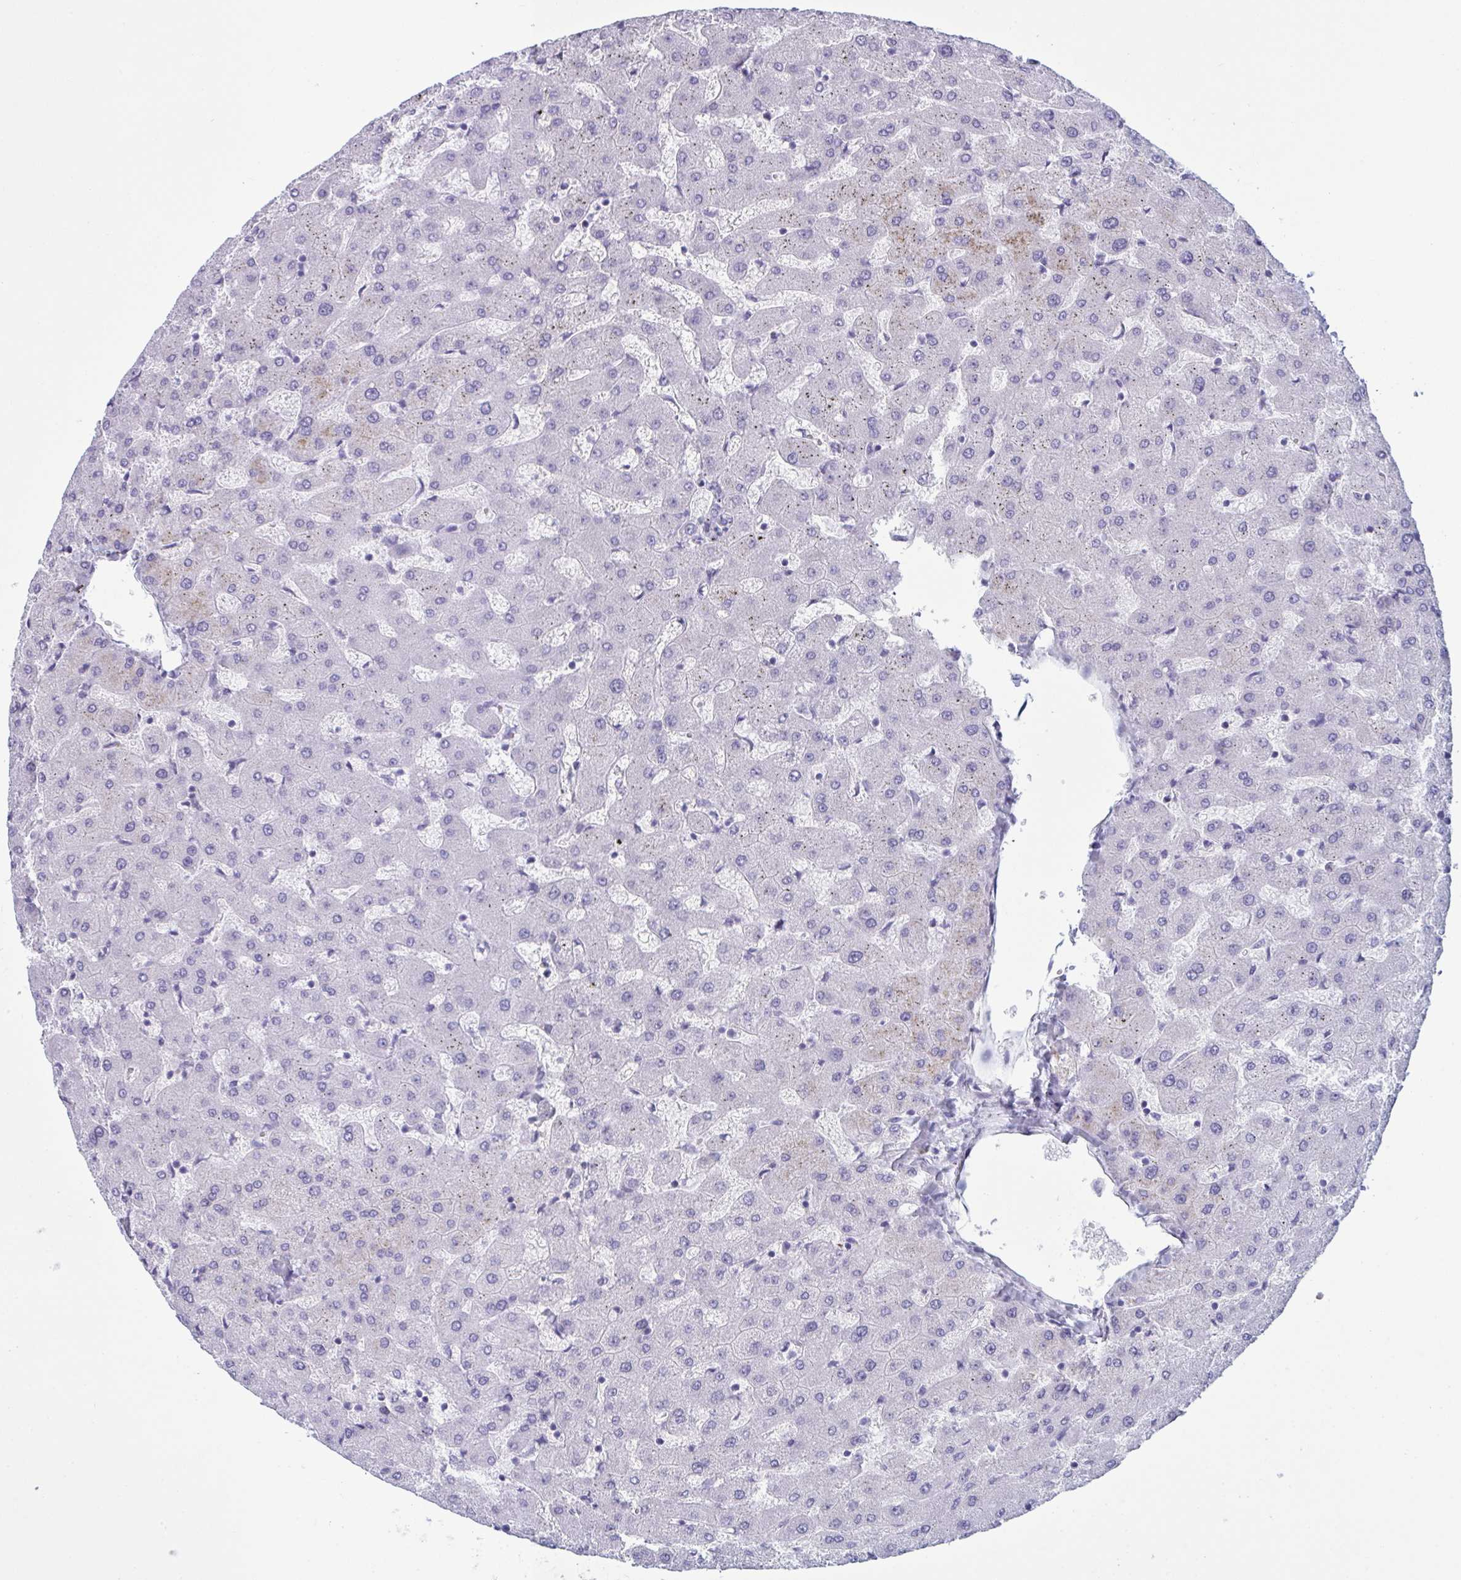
{"staining": {"intensity": "negative", "quantity": "none", "location": "none"}, "tissue": "liver", "cell_type": "Cholangiocytes", "image_type": "normal", "snomed": [{"axis": "morphology", "description": "Normal tissue, NOS"}, {"axis": "topography", "description": "Liver"}], "caption": "DAB immunohistochemical staining of unremarkable human liver shows no significant expression in cholangiocytes.", "gene": "OR1L3", "patient": {"sex": "female", "age": 63}}